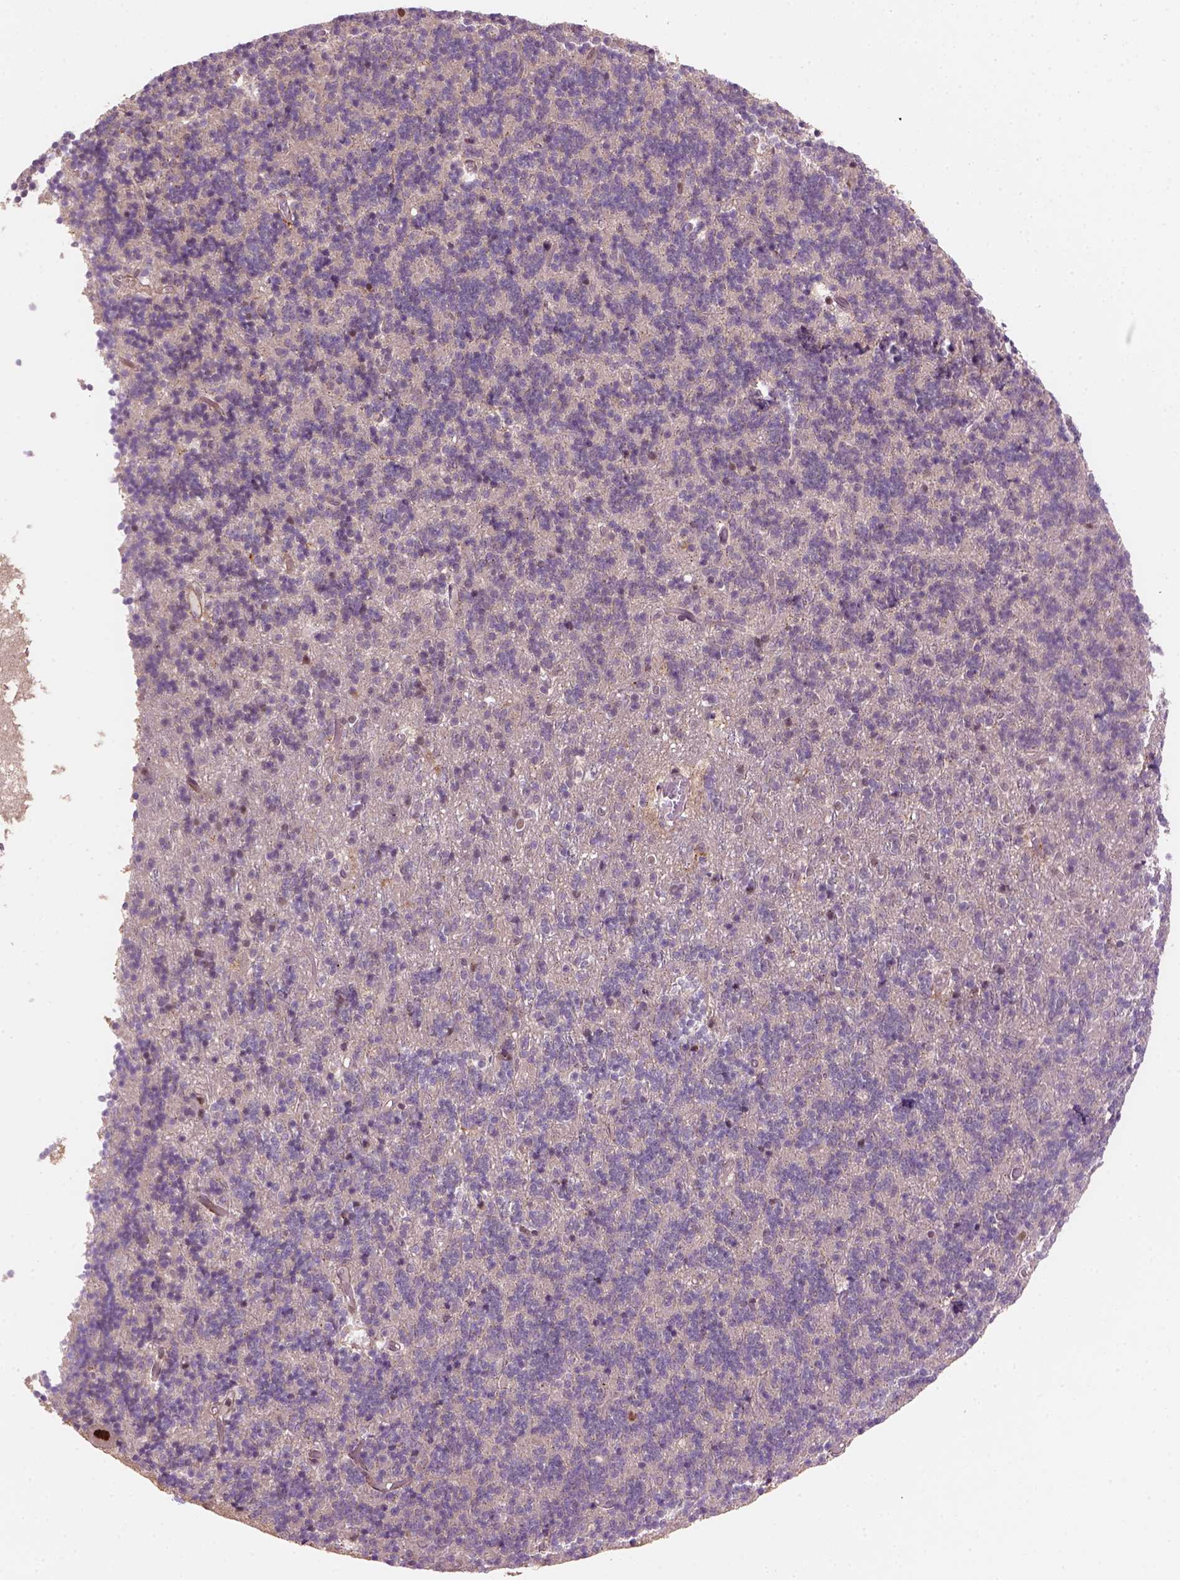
{"staining": {"intensity": "weak", "quantity": ">75%", "location": "cytoplasmic/membranous,nuclear"}, "tissue": "cerebellum", "cell_type": "Cells in granular layer", "image_type": "normal", "snomed": [{"axis": "morphology", "description": "Normal tissue, NOS"}, {"axis": "topography", "description": "Cerebellum"}], "caption": "A brown stain shows weak cytoplasmic/membranous,nuclear staining of a protein in cells in granular layer of unremarkable cerebellum. (DAB IHC, brown staining for protein, blue staining for nuclei).", "gene": "PSMD11", "patient": {"sex": "male", "age": 70}}